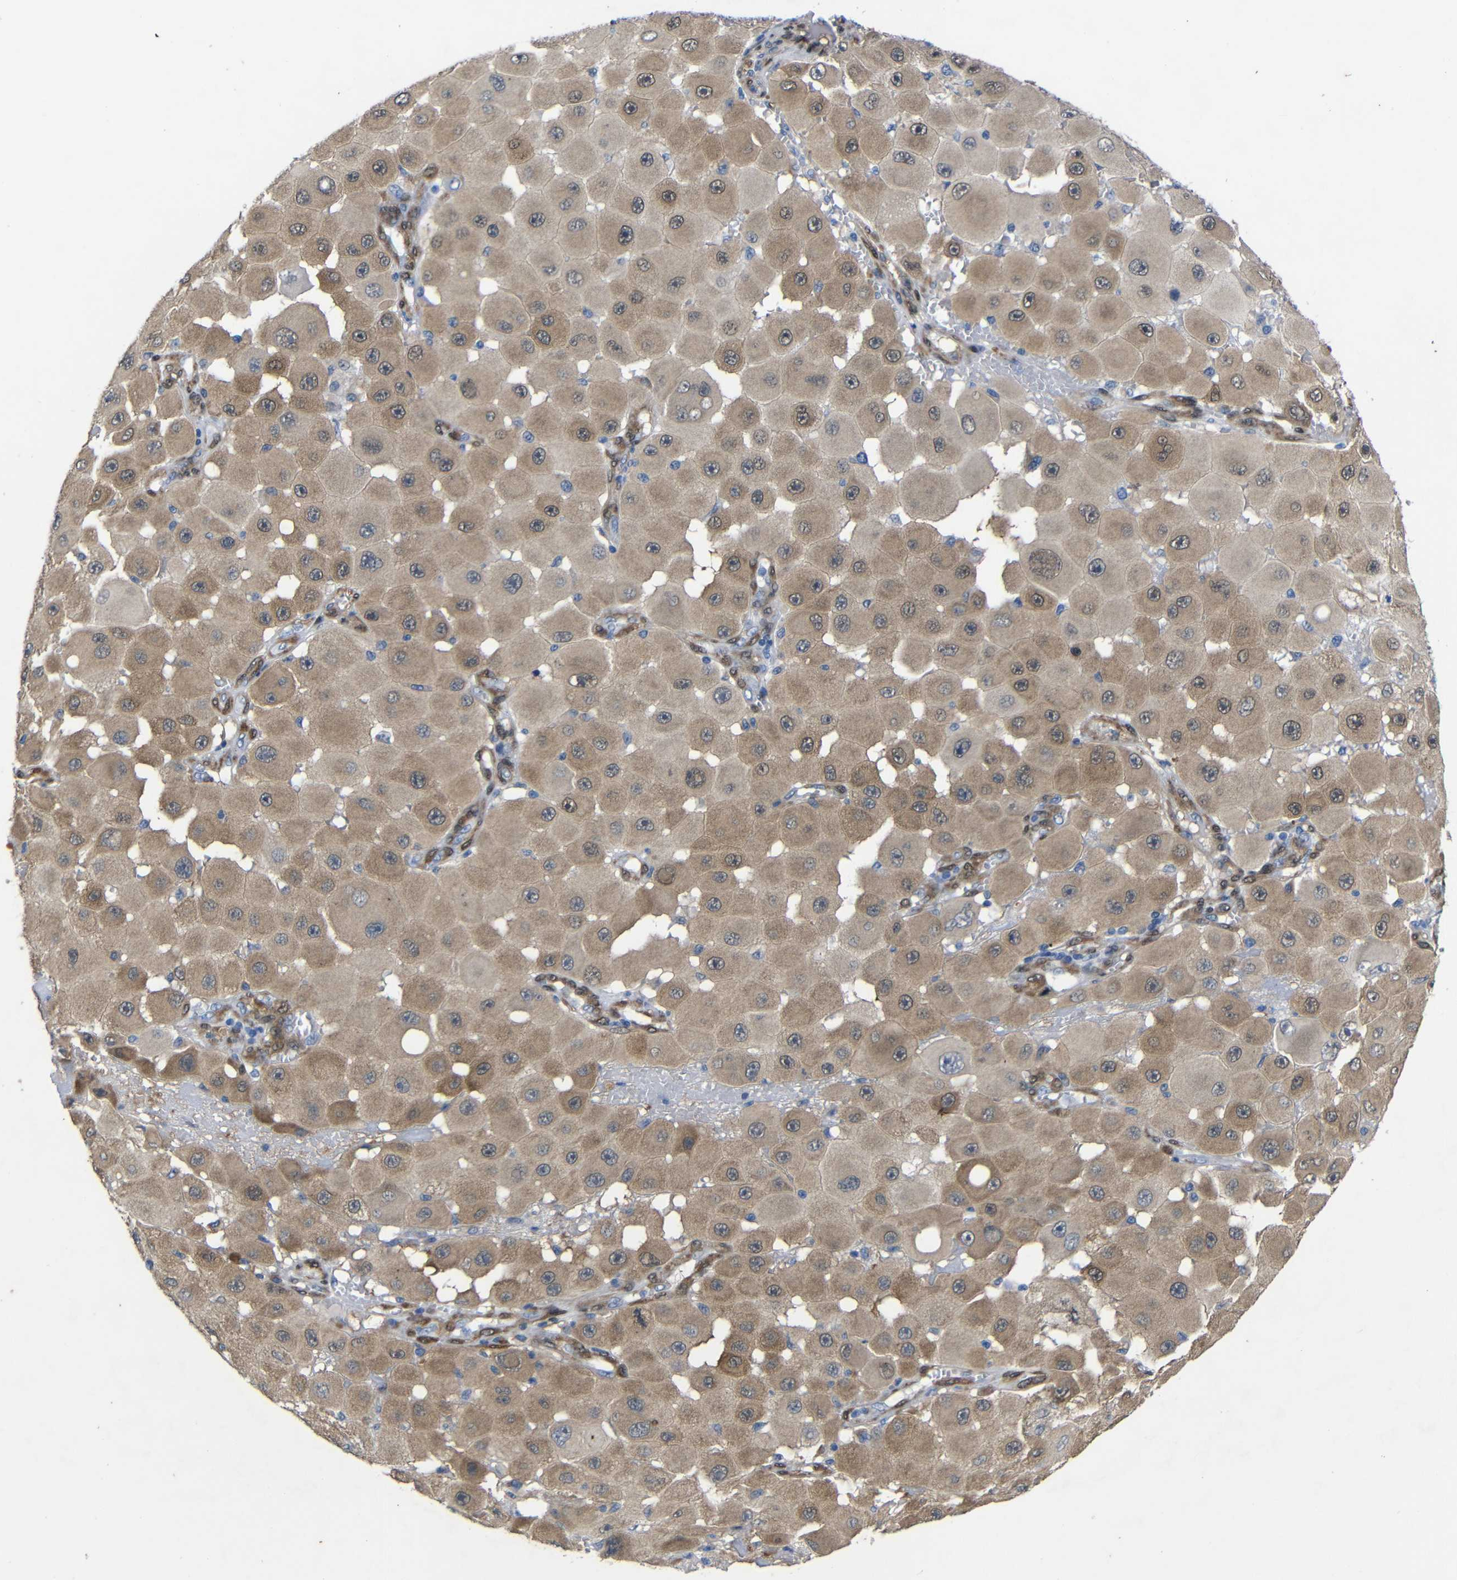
{"staining": {"intensity": "moderate", "quantity": ">75%", "location": "cytoplasmic/membranous"}, "tissue": "melanoma", "cell_type": "Tumor cells", "image_type": "cancer", "snomed": [{"axis": "morphology", "description": "Malignant melanoma, NOS"}, {"axis": "topography", "description": "Skin"}], "caption": "Human melanoma stained with a brown dye demonstrates moderate cytoplasmic/membranous positive expression in approximately >75% of tumor cells.", "gene": "YAP1", "patient": {"sex": "female", "age": 81}}